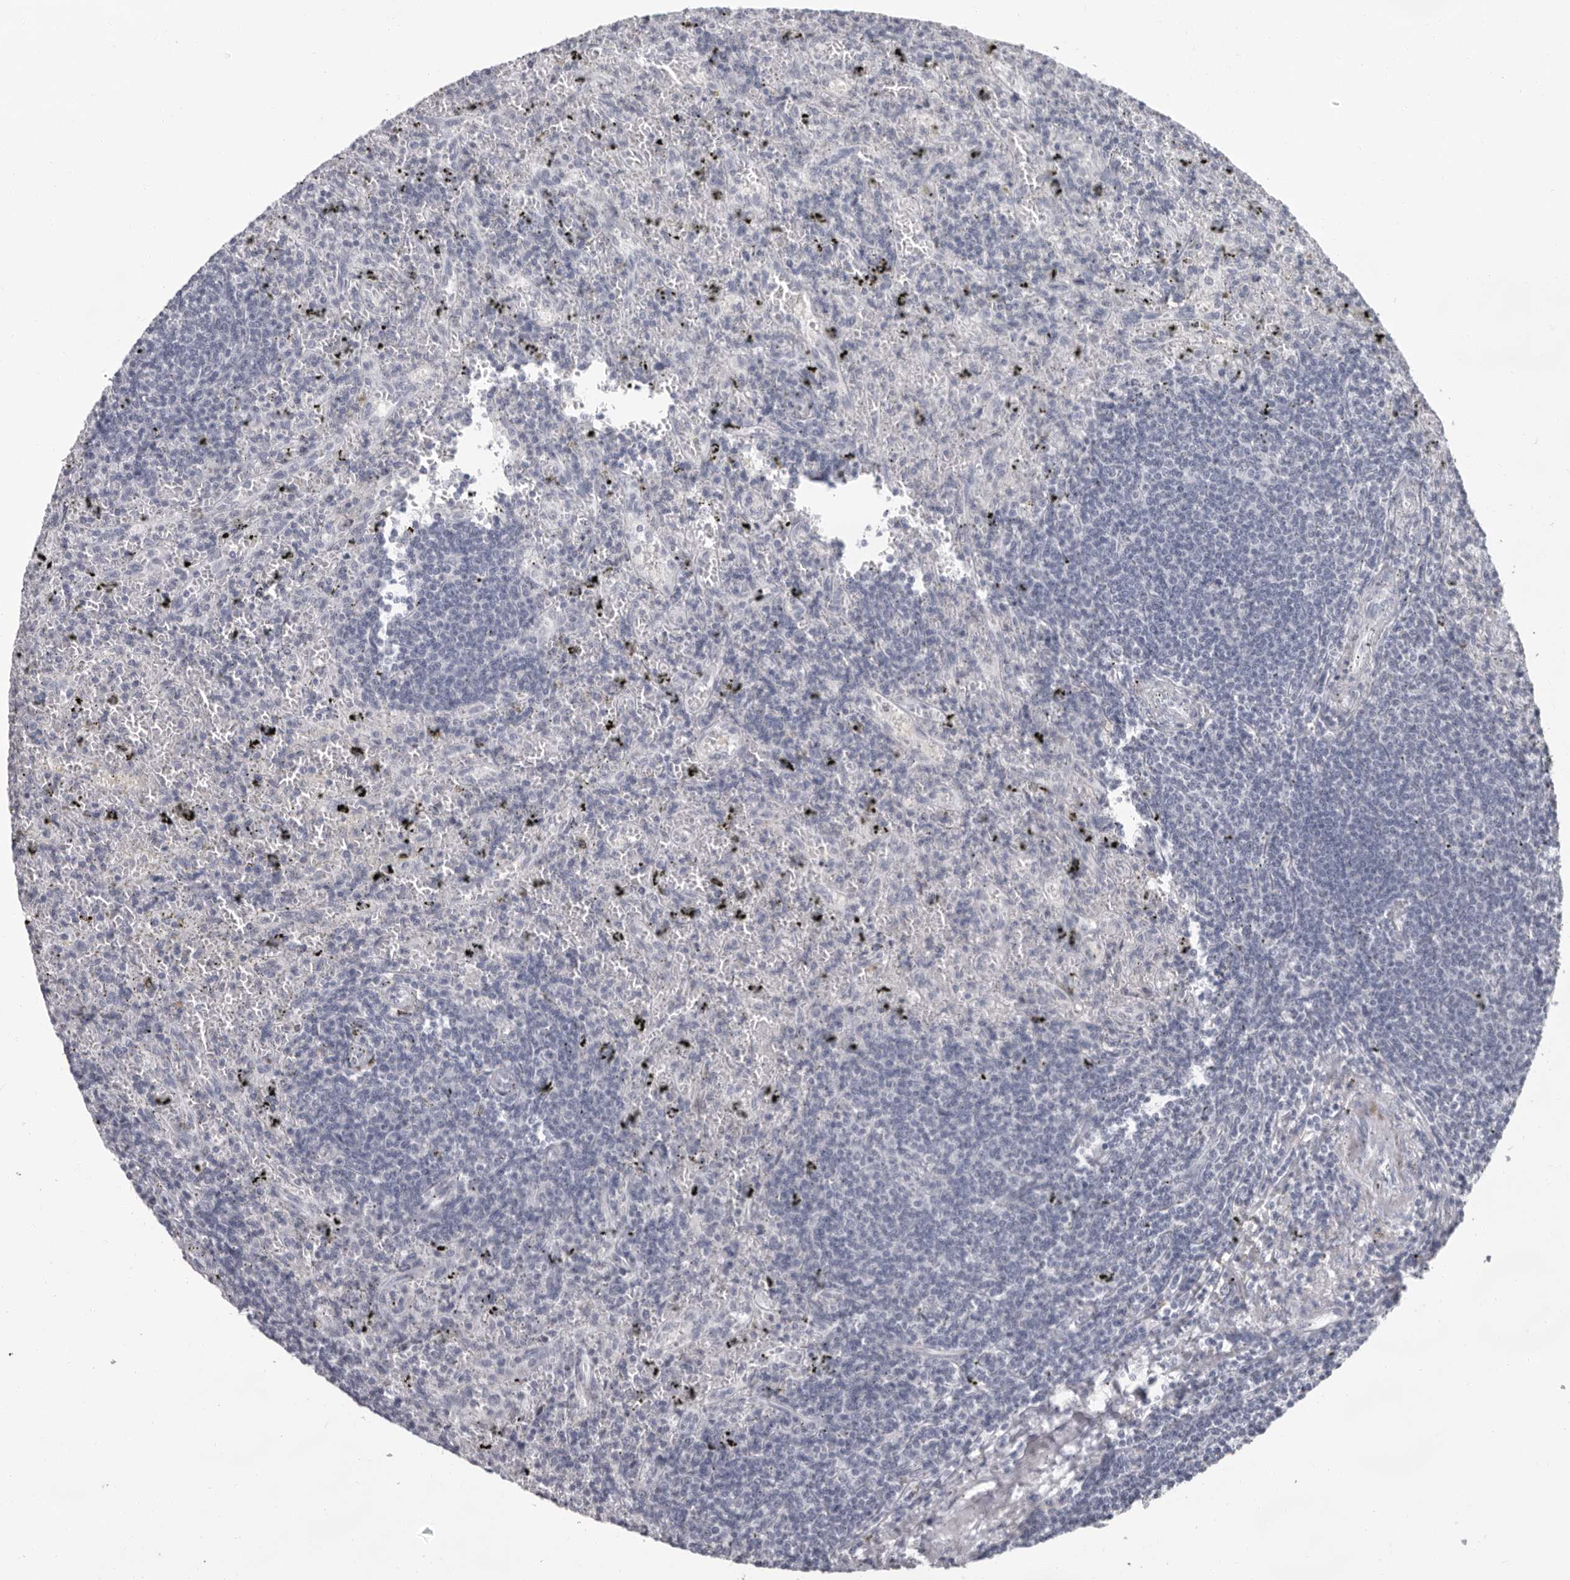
{"staining": {"intensity": "negative", "quantity": "none", "location": "none"}, "tissue": "lymphoma", "cell_type": "Tumor cells", "image_type": "cancer", "snomed": [{"axis": "morphology", "description": "Malignant lymphoma, non-Hodgkin's type, Low grade"}, {"axis": "topography", "description": "Spleen"}], "caption": "A micrograph of malignant lymphoma, non-Hodgkin's type (low-grade) stained for a protein reveals no brown staining in tumor cells.", "gene": "LZIC", "patient": {"sex": "male", "age": 76}}